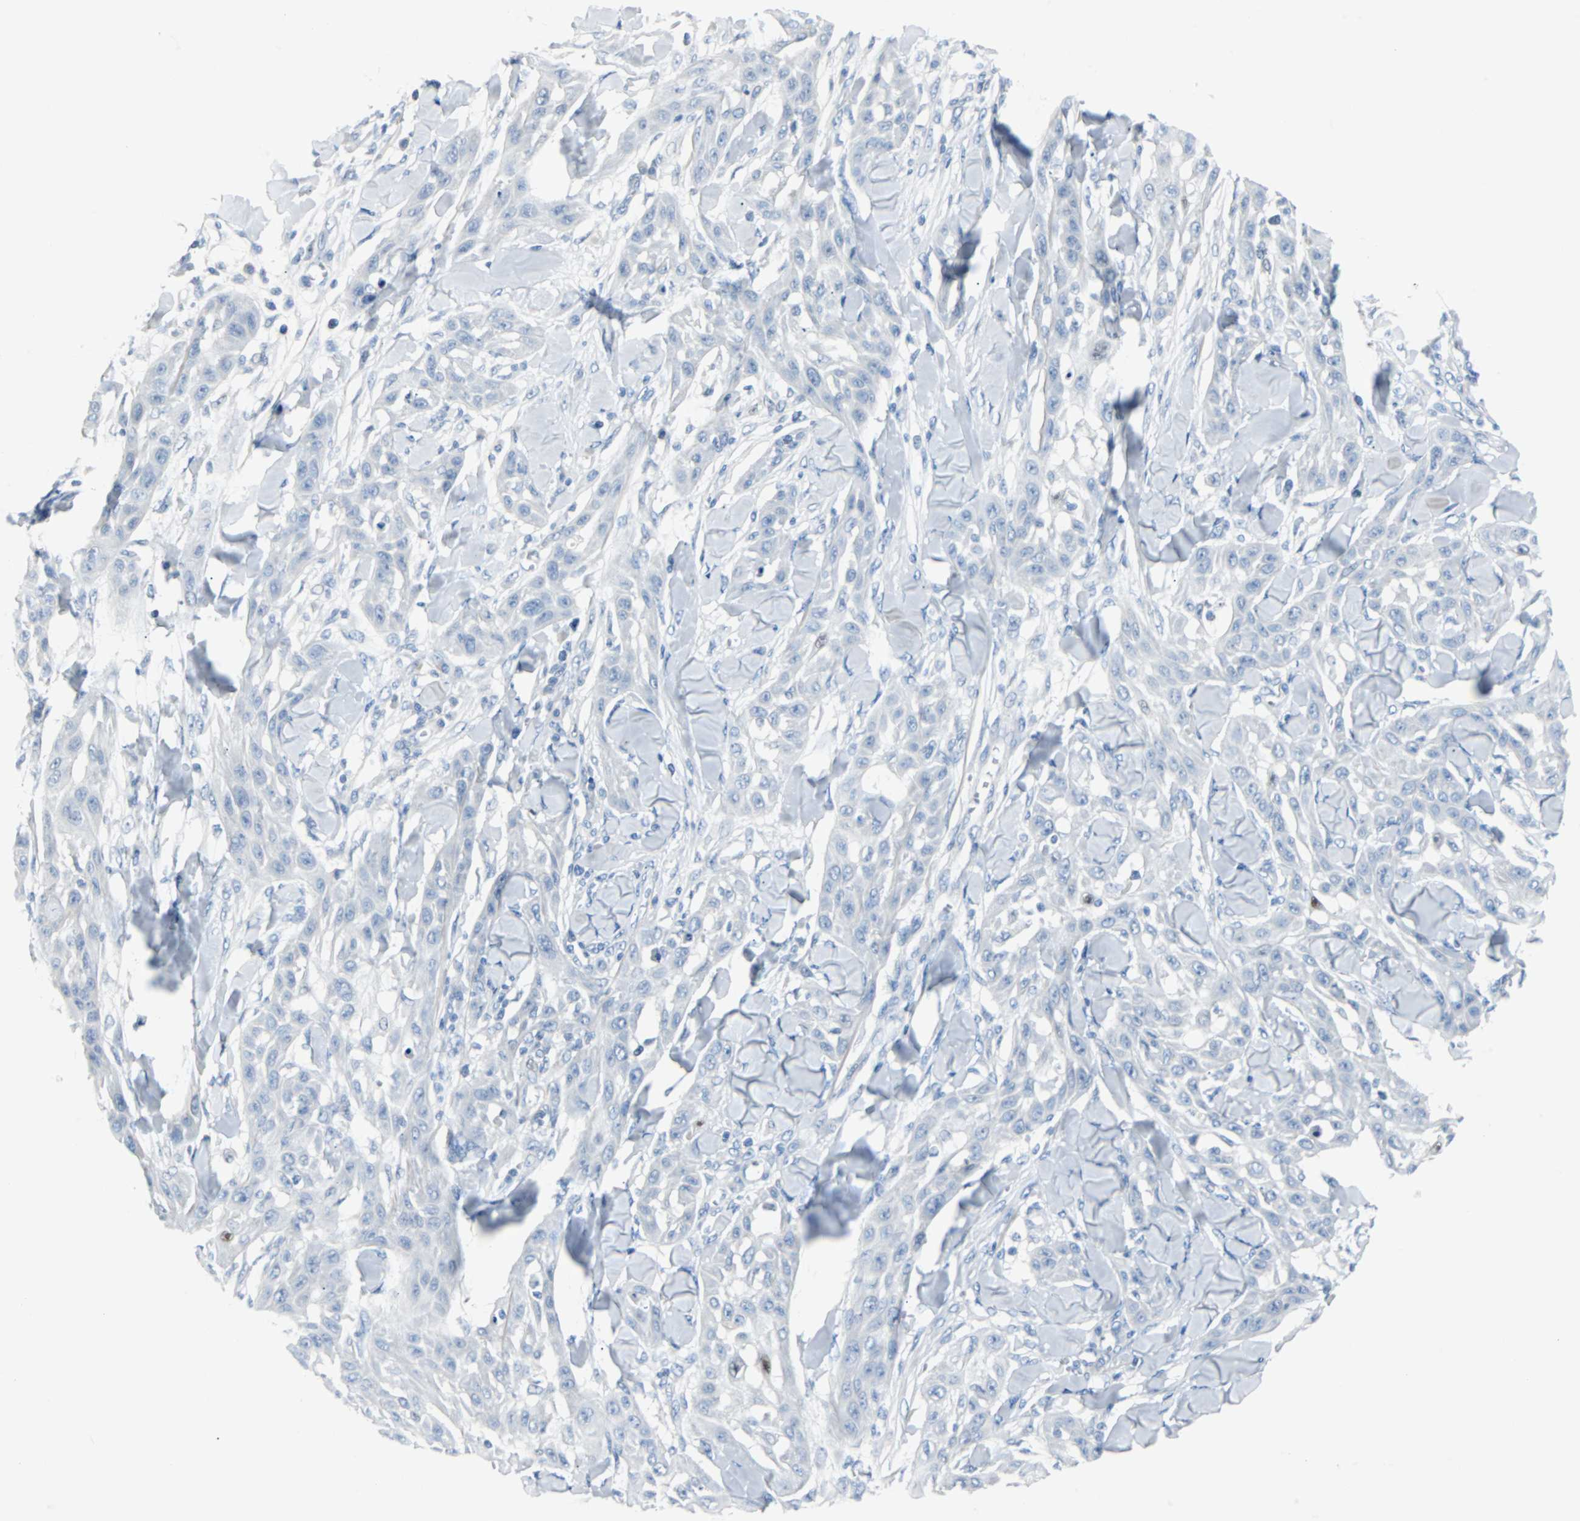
{"staining": {"intensity": "negative", "quantity": "none", "location": "none"}, "tissue": "skin cancer", "cell_type": "Tumor cells", "image_type": "cancer", "snomed": [{"axis": "morphology", "description": "Squamous cell carcinoma, NOS"}, {"axis": "topography", "description": "Skin"}], "caption": "Protein analysis of skin cancer (squamous cell carcinoma) demonstrates no significant staining in tumor cells.", "gene": "IL33", "patient": {"sex": "male", "age": 24}}